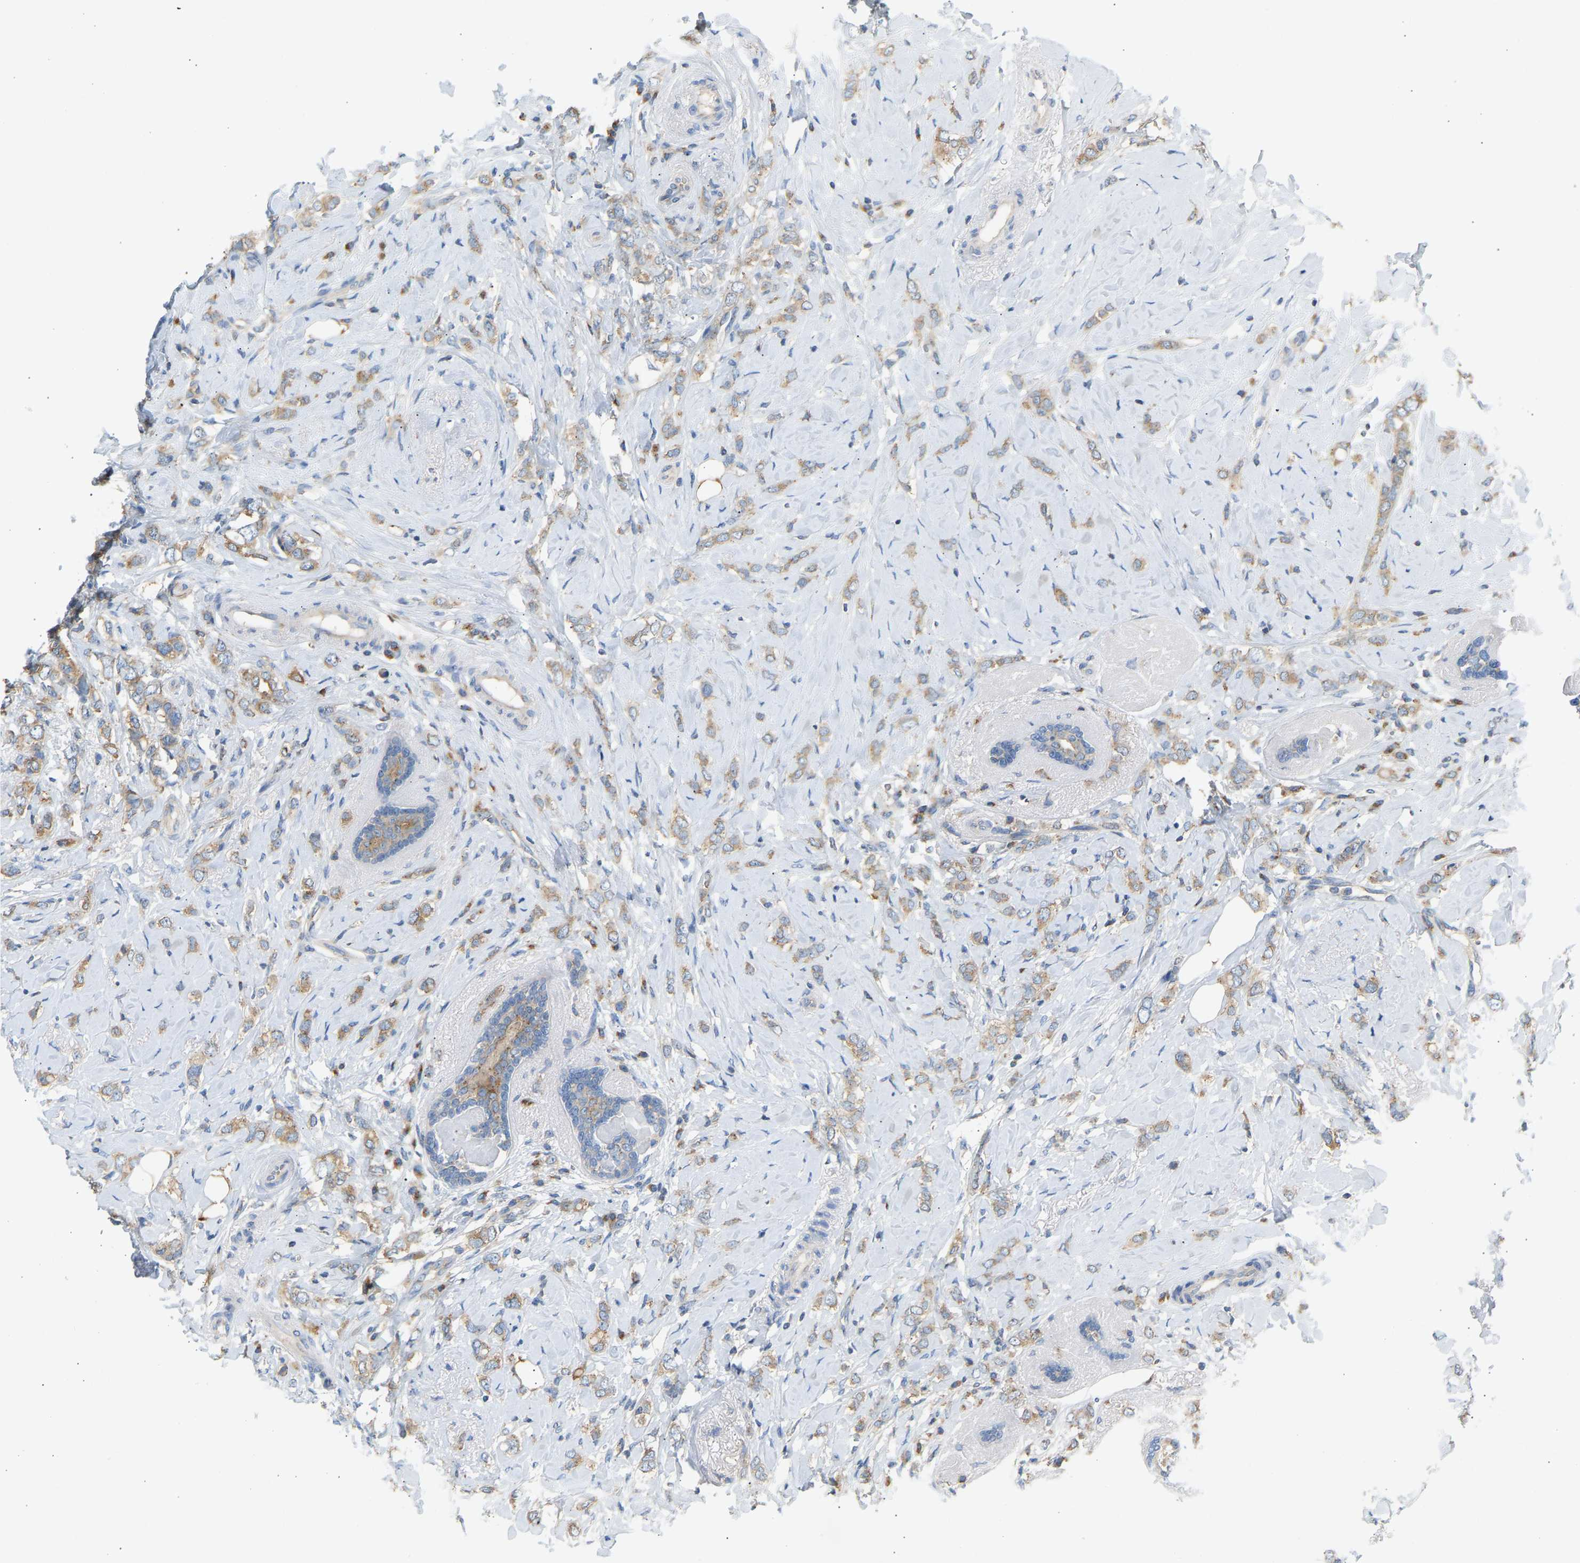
{"staining": {"intensity": "moderate", "quantity": ">75%", "location": "cytoplasmic/membranous"}, "tissue": "breast cancer", "cell_type": "Tumor cells", "image_type": "cancer", "snomed": [{"axis": "morphology", "description": "Normal tissue, NOS"}, {"axis": "morphology", "description": "Lobular carcinoma"}, {"axis": "topography", "description": "Breast"}], "caption": "DAB immunohistochemical staining of human breast lobular carcinoma shows moderate cytoplasmic/membranous protein expression in about >75% of tumor cells.", "gene": "TRIM50", "patient": {"sex": "female", "age": 47}}